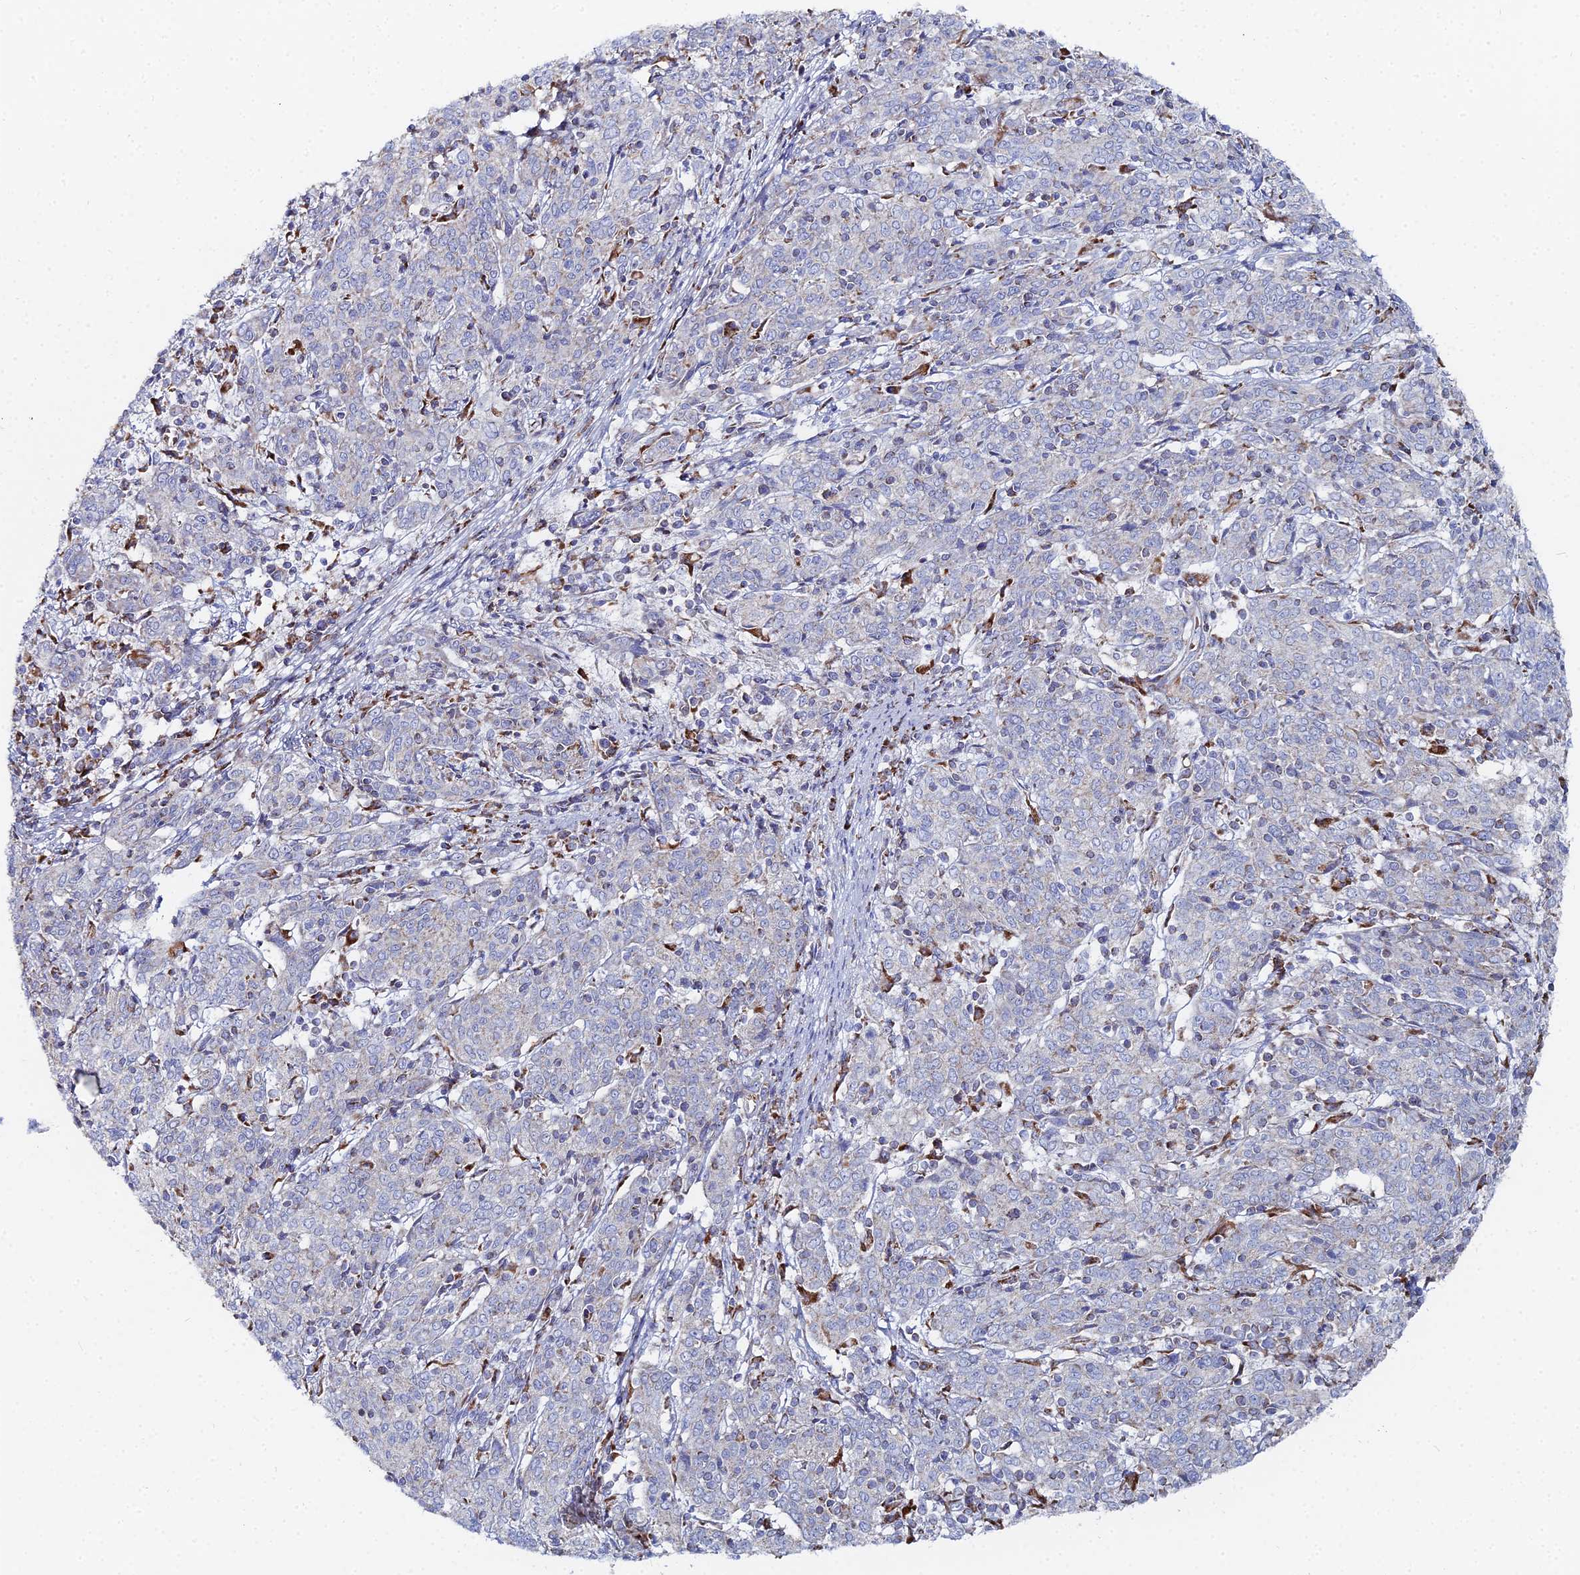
{"staining": {"intensity": "negative", "quantity": "none", "location": "none"}, "tissue": "cervical cancer", "cell_type": "Tumor cells", "image_type": "cancer", "snomed": [{"axis": "morphology", "description": "Squamous cell carcinoma, NOS"}, {"axis": "topography", "description": "Cervix"}], "caption": "Immunohistochemical staining of human cervical cancer (squamous cell carcinoma) demonstrates no significant expression in tumor cells.", "gene": "MPC1", "patient": {"sex": "female", "age": 67}}